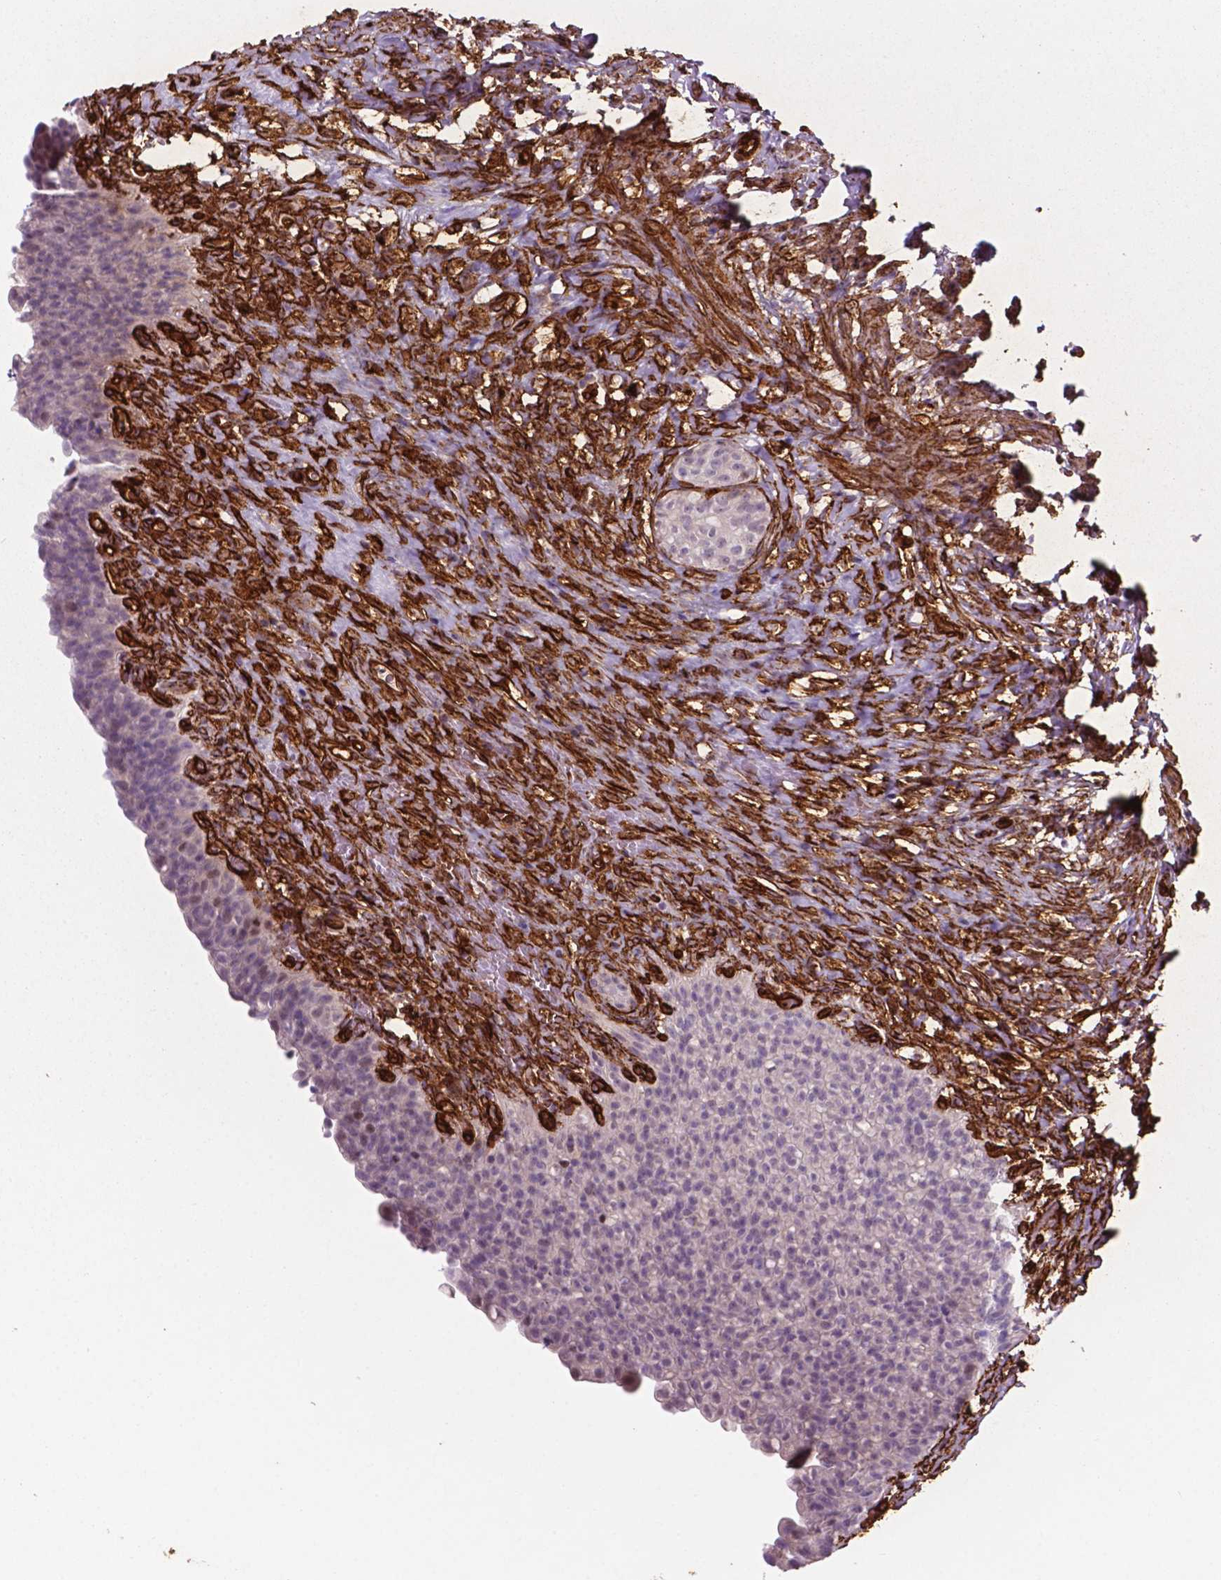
{"staining": {"intensity": "negative", "quantity": "none", "location": "none"}, "tissue": "urinary bladder", "cell_type": "Urothelial cells", "image_type": "normal", "snomed": [{"axis": "morphology", "description": "Normal tissue, NOS"}, {"axis": "topography", "description": "Urinary bladder"}, {"axis": "topography", "description": "Prostate"}], "caption": "Immunohistochemical staining of normal urinary bladder displays no significant positivity in urothelial cells.", "gene": "EGFL8", "patient": {"sex": "male", "age": 76}}